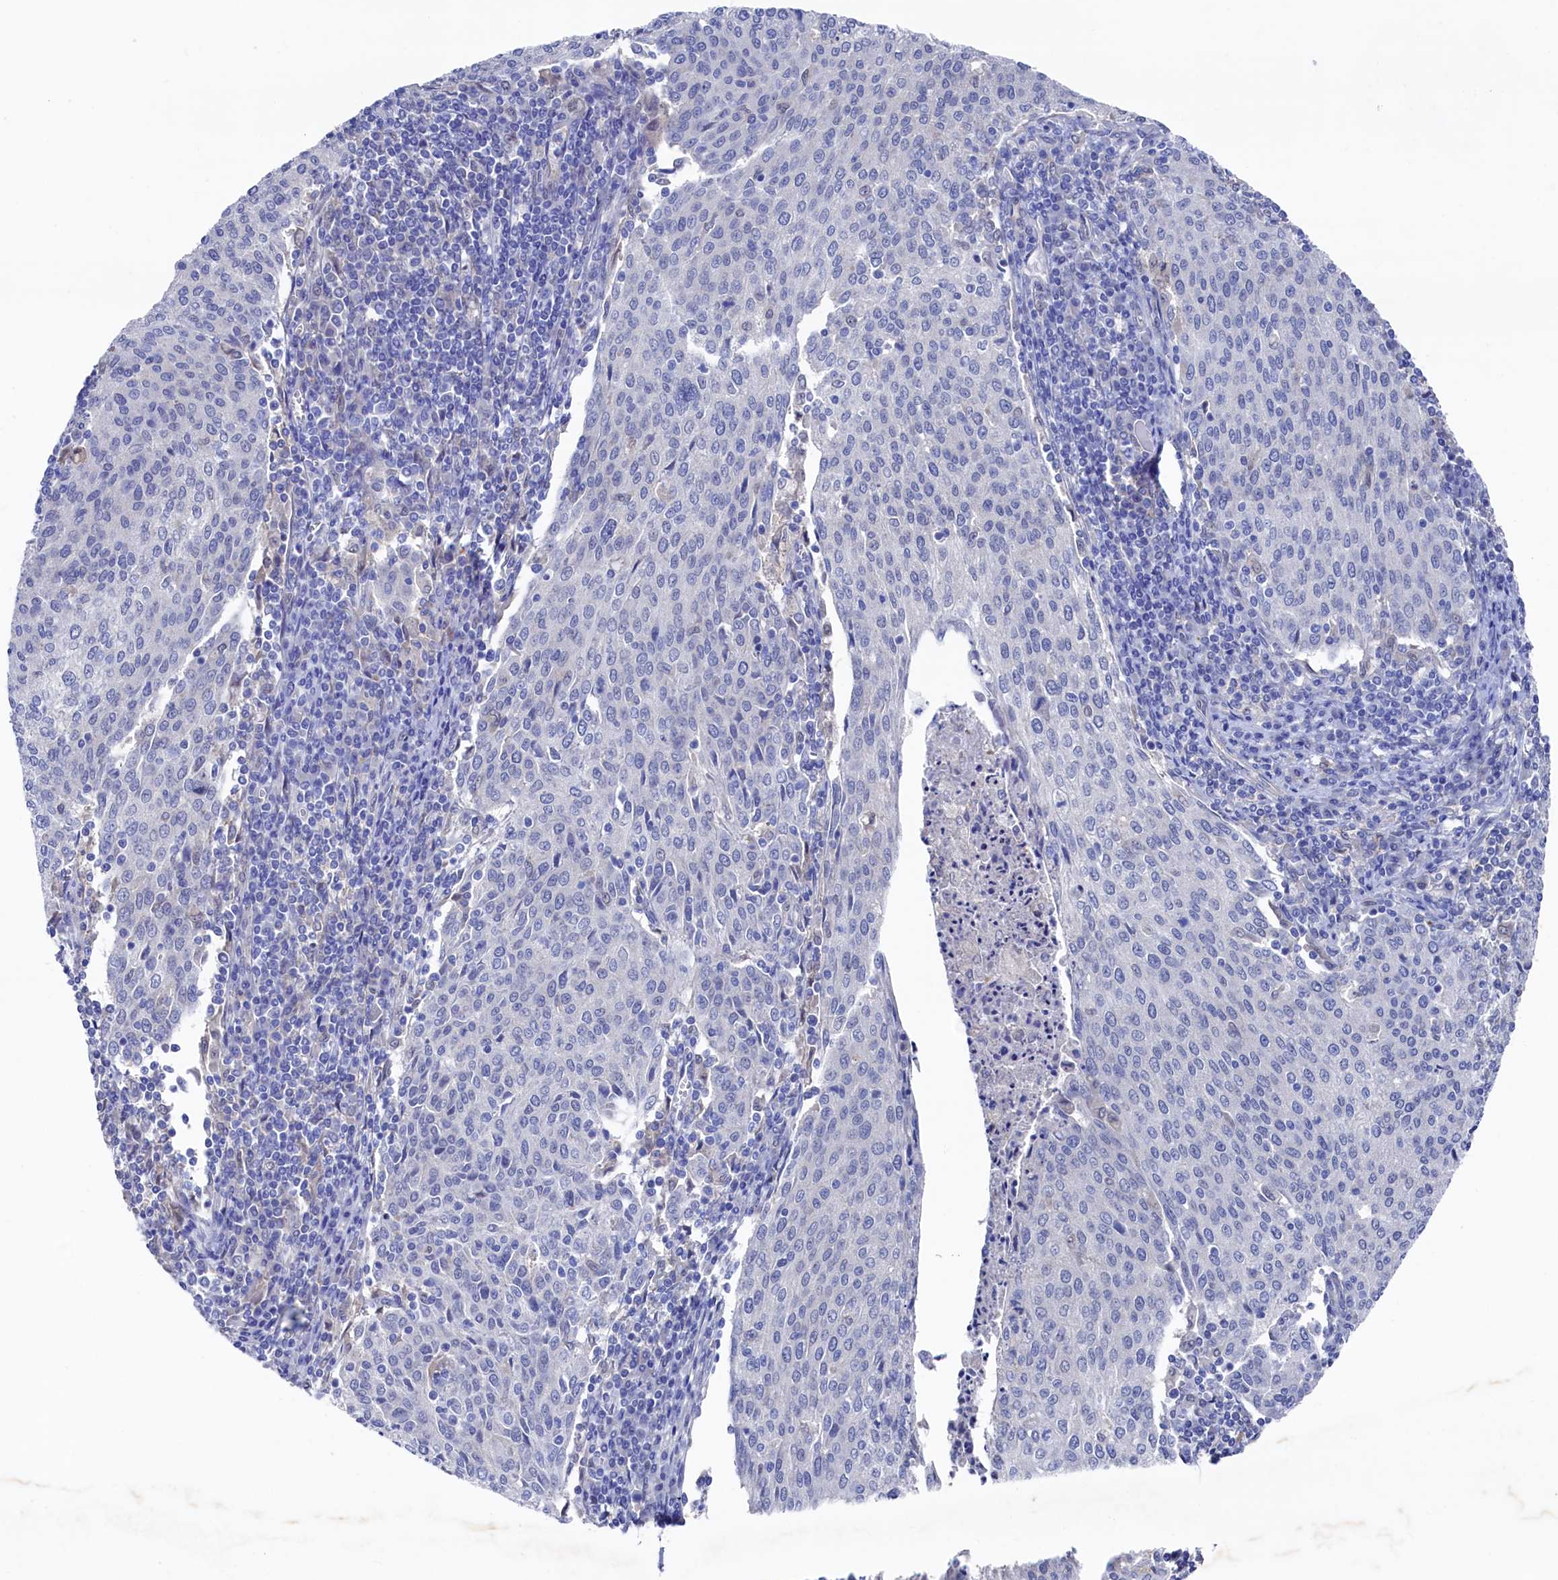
{"staining": {"intensity": "negative", "quantity": "none", "location": "none"}, "tissue": "cervical cancer", "cell_type": "Tumor cells", "image_type": "cancer", "snomed": [{"axis": "morphology", "description": "Squamous cell carcinoma, NOS"}, {"axis": "topography", "description": "Cervix"}], "caption": "DAB (3,3'-diaminobenzidine) immunohistochemical staining of cervical cancer (squamous cell carcinoma) exhibits no significant expression in tumor cells. (Stains: DAB (3,3'-diaminobenzidine) IHC with hematoxylin counter stain, Microscopy: brightfield microscopy at high magnification).", "gene": "RNH1", "patient": {"sex": "female", "age": 46}}